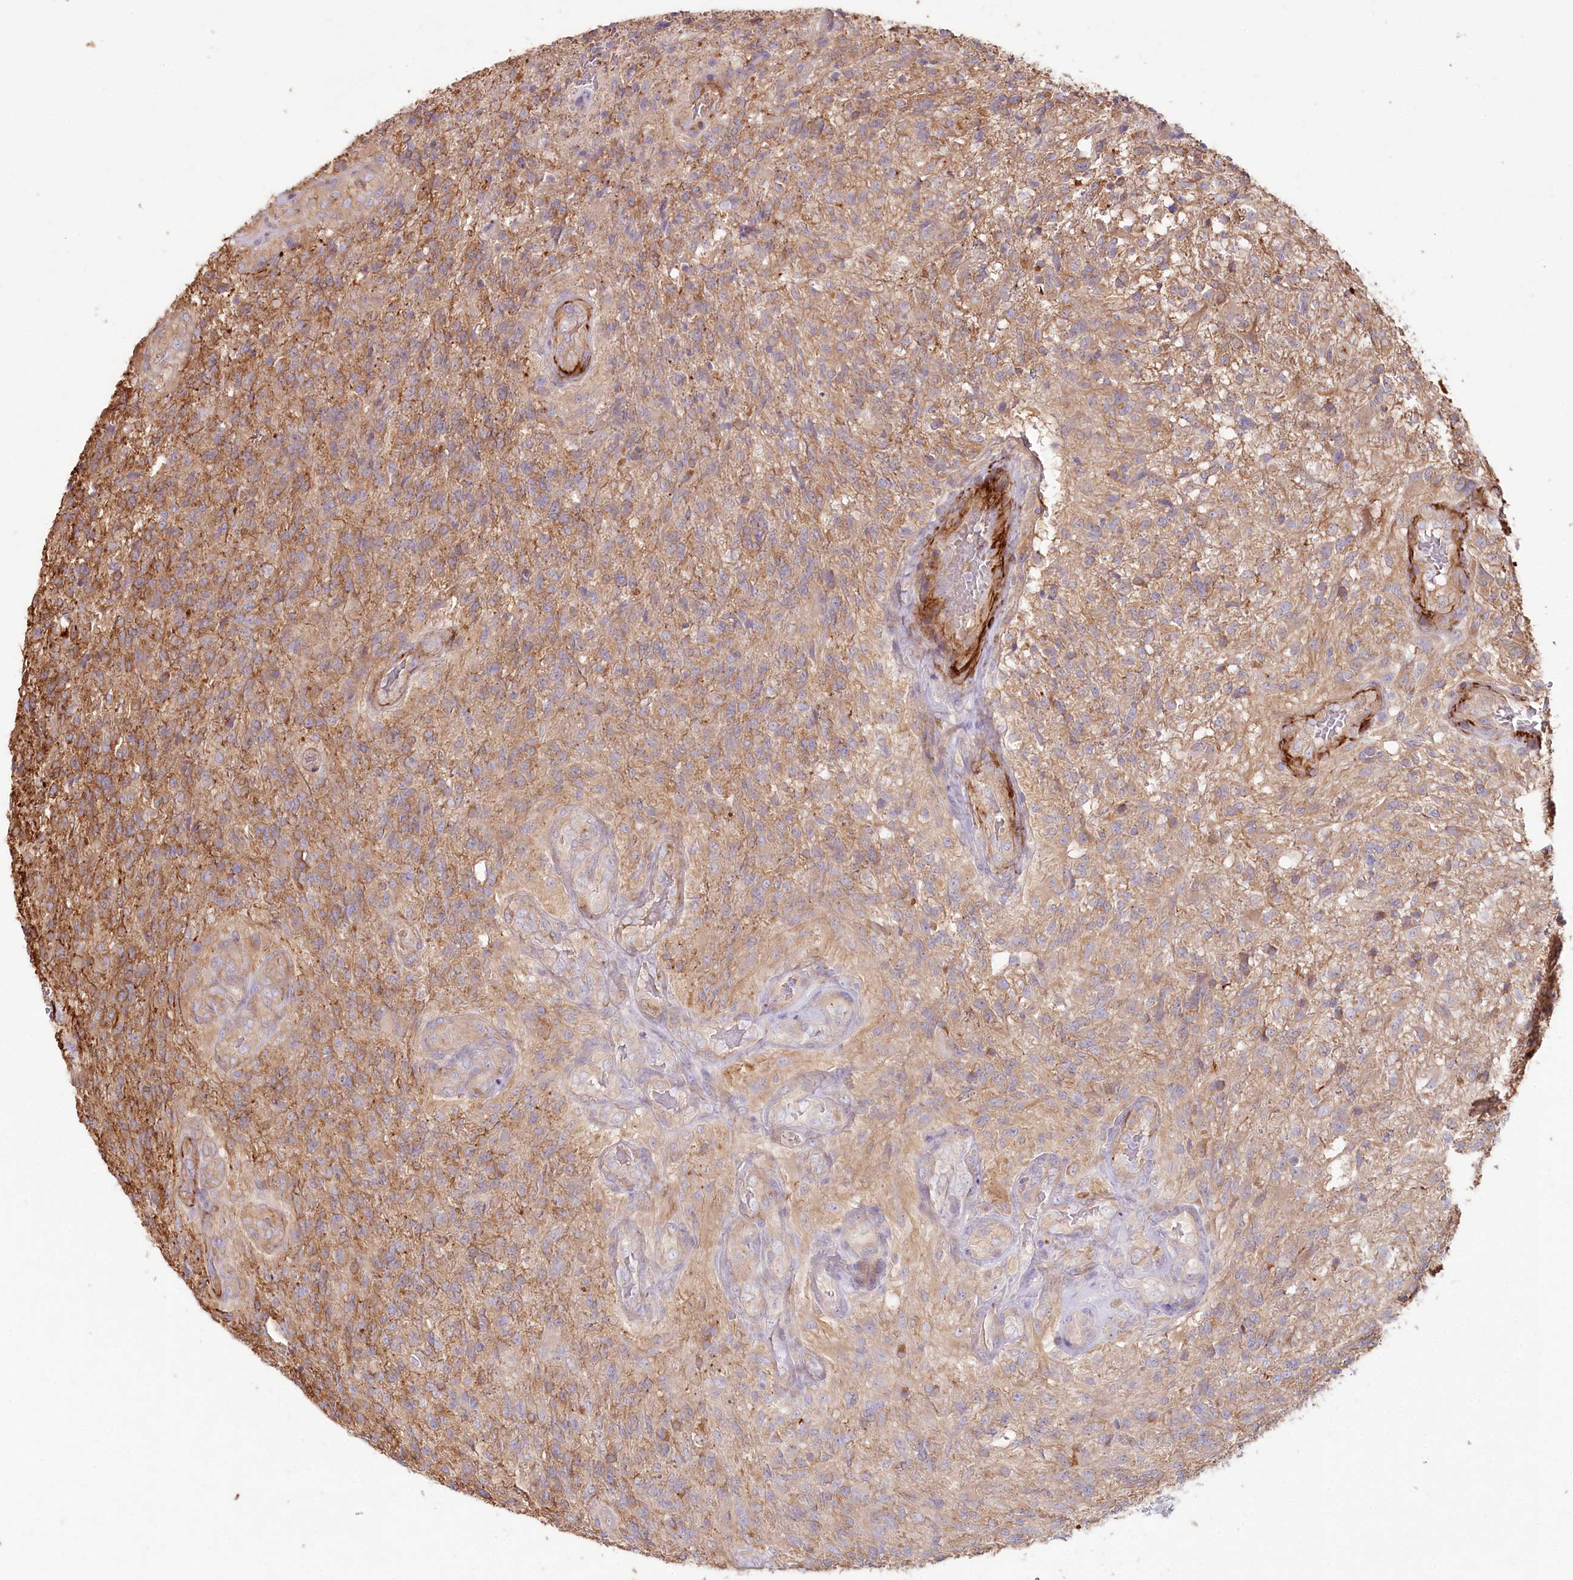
{"staining": {"intensity": "weak", "quantity": "25%-75%", "location": "cytoplasmic/membranous"}, "tissue": "glioma", "cell_type": "Tumor cells", "image_type": "cancer", "snomed": [{"axis": "morphology", "description": "Glioma, malignant, High grade"}, {"axis": "topography", "description": "Brain"}], "caption": "Brown immunohistochemical staining in glioma displays weak cytoplasmic/membranous positivity in approximately 25%-75% of tumor cells. (DAB IHC, brown staining for protein, blue staining for nuclei).", "gene": "SUMF1", "patient": {"sex": "male", "age": 56}}